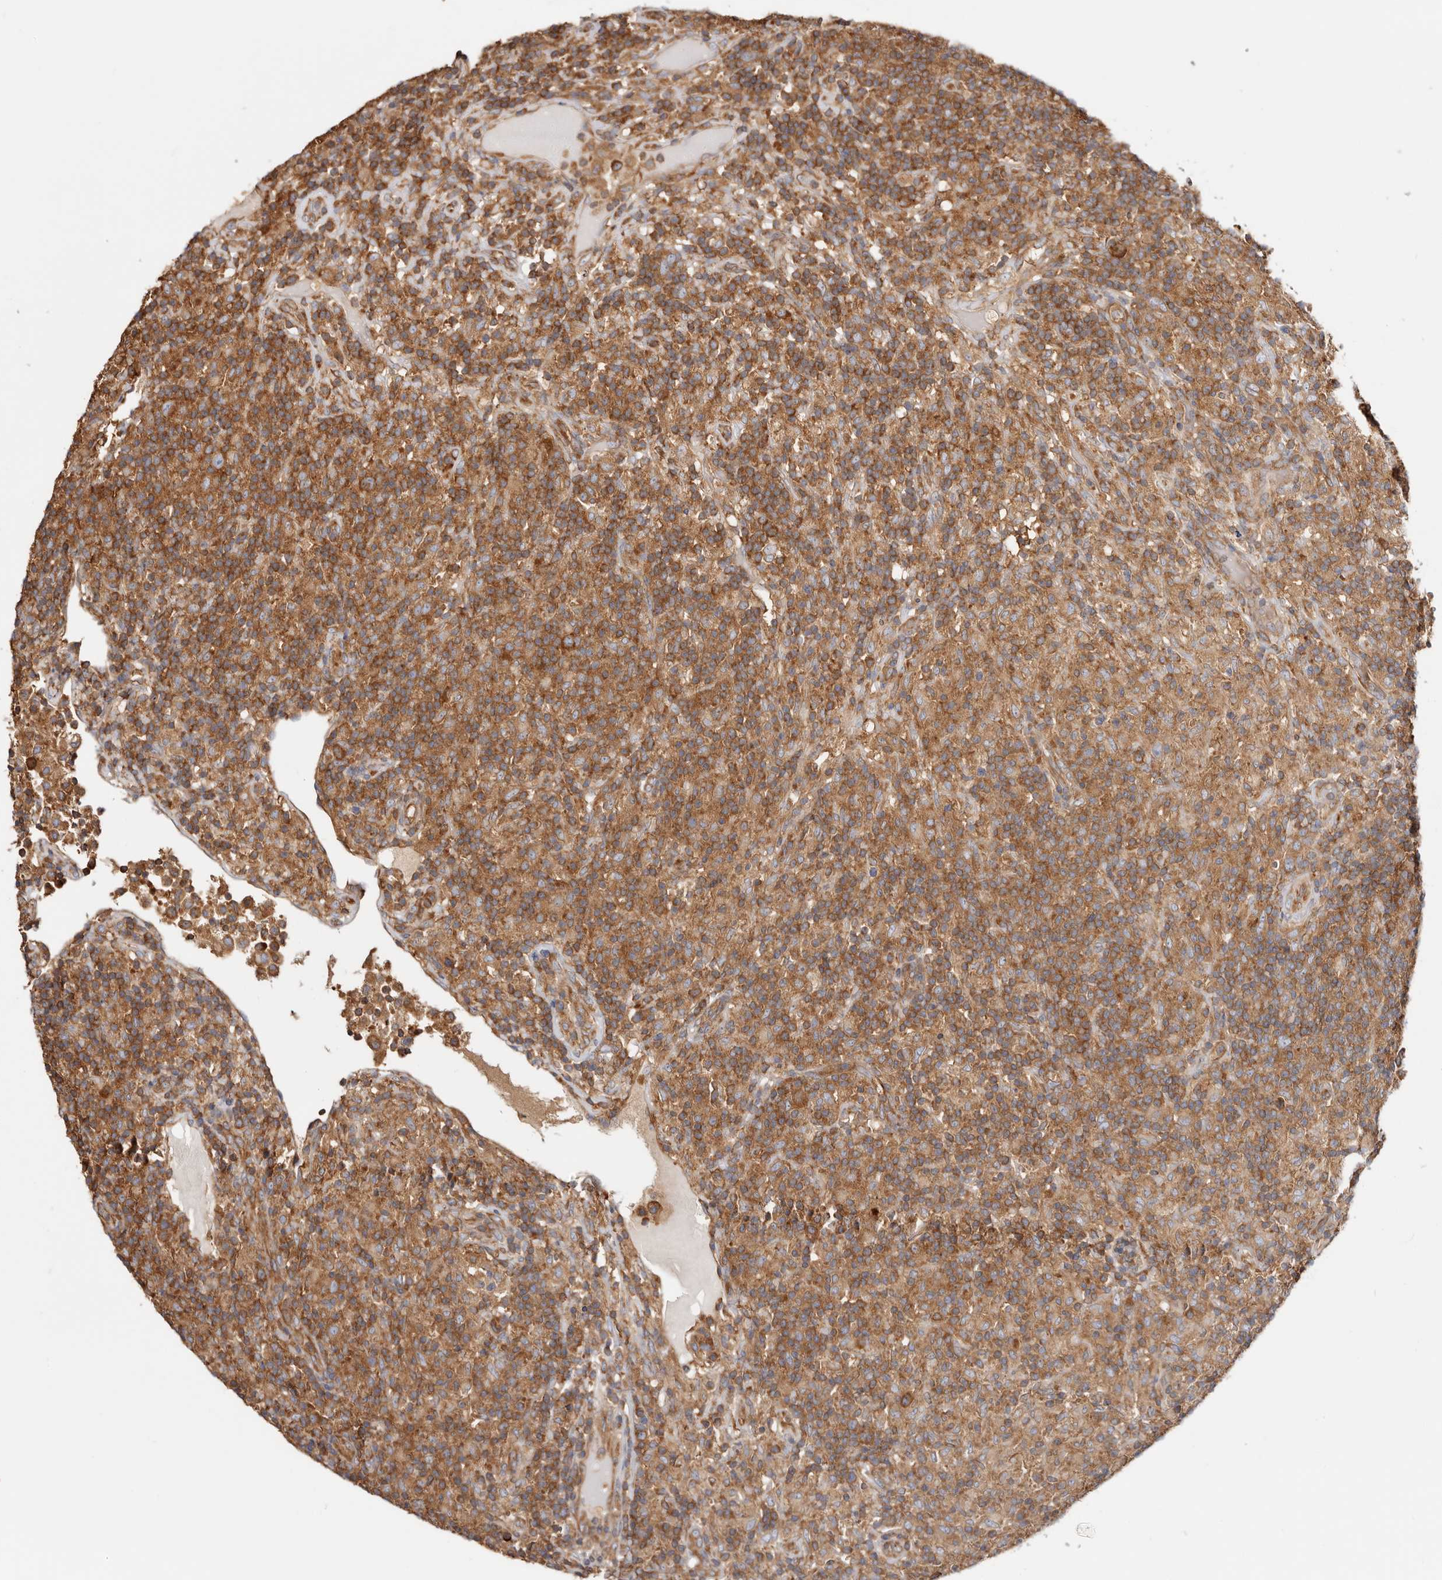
{"staining": {"intensity": "moderate", "quantity": ">75%", "location": "cytoplasmic/membranous"}, "tissue": "lymphoma", "cell_type": "Tumor cells", "image_type": "cancer", "snomed": [{"axis": "morphology", "description": "Hodgkin's disease, NOS"}, {"axis": "topography", "description": "Lymph node"}], "caption": "Moderate cytoplasmic/membranous staining for a protein is seen in about >75% of tumor cells of Hodgkin's disease using immunohistochemistry (IHC).", "gene": "EPRS1", "patient": {"sex": "male", "age": 70}}